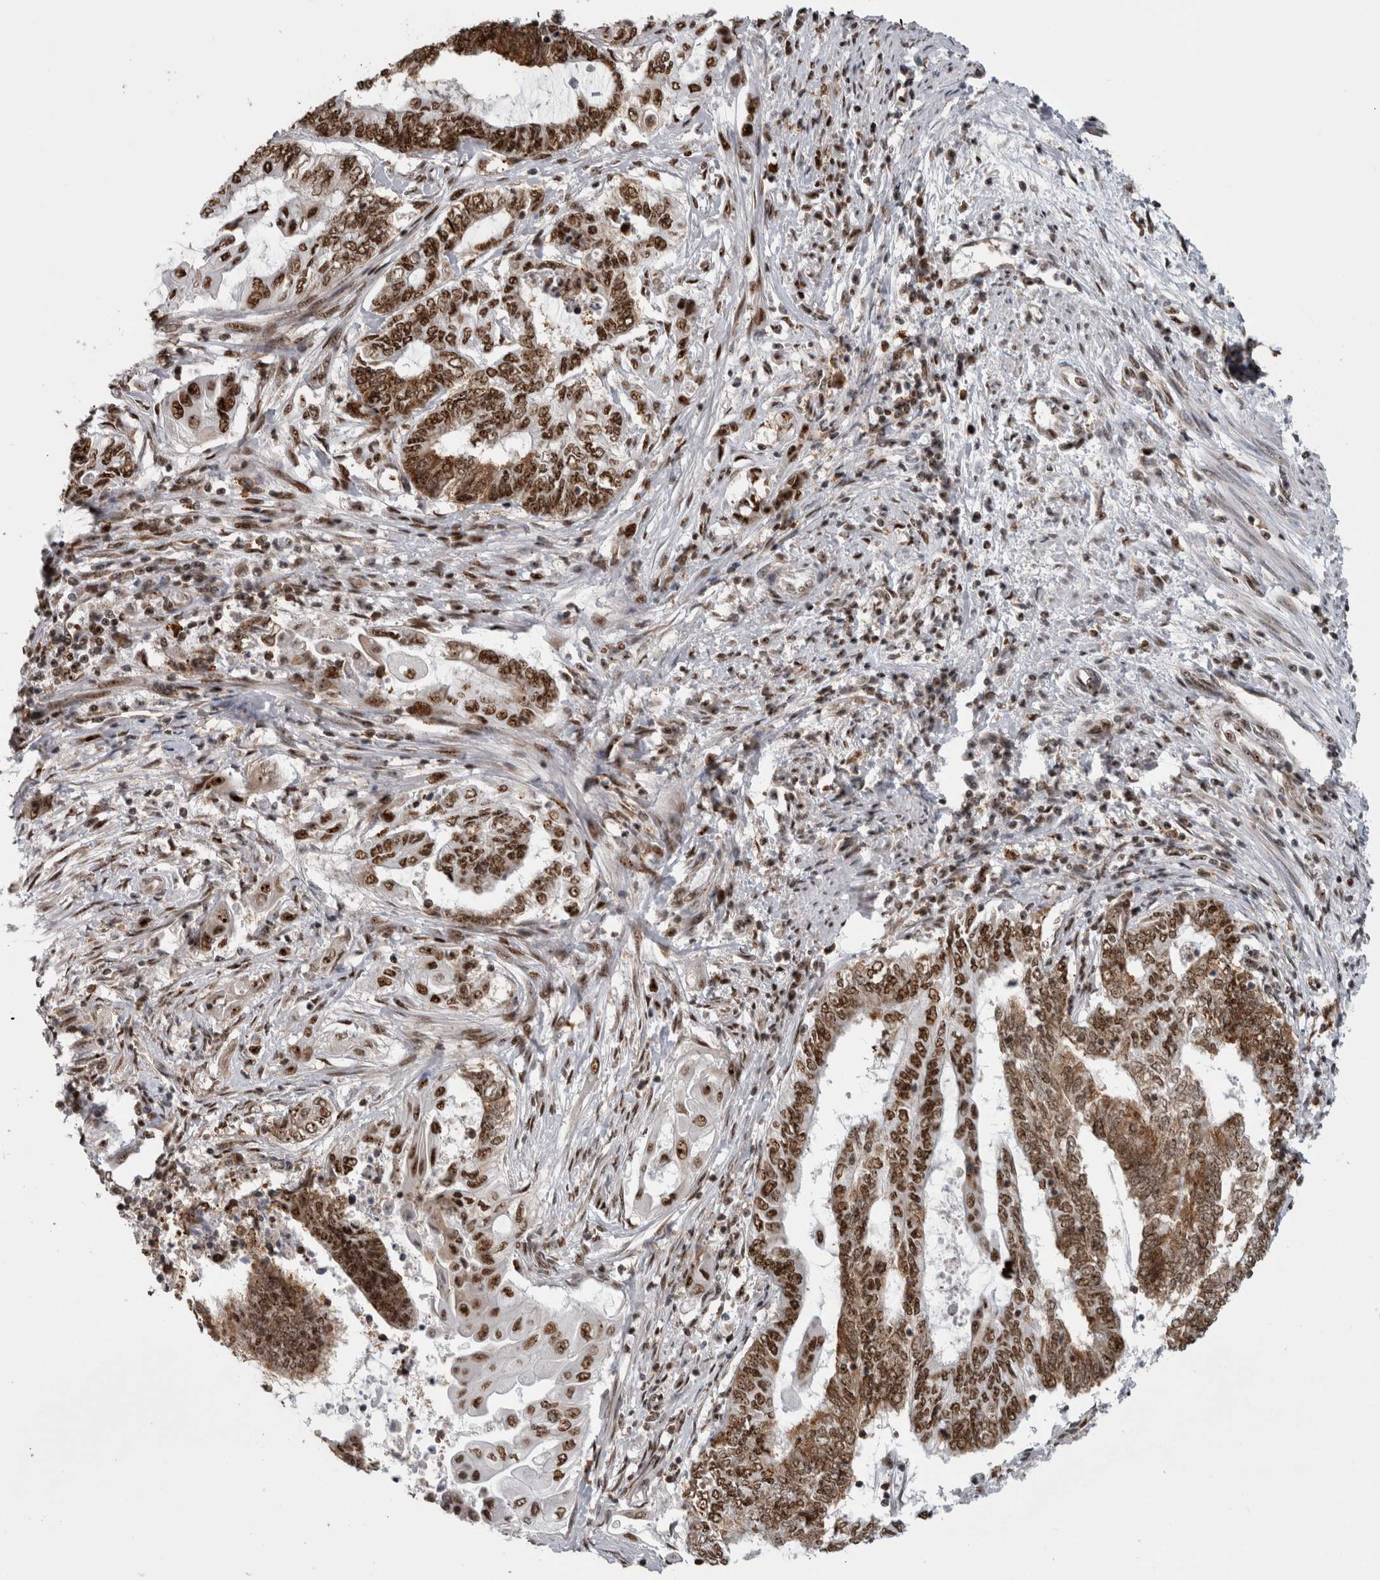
{"staining": {"intensity": "strong", "quantity": ">75%", "location": "nuclear"}, "tissue": "endometrial cancer", "cell_type": "Tumor cells", "image_type": "cancer", "snomed": [{"axis": "morphology", "description": "Adenocarcinoma, NOS"}, {"axis": "topography", "description": "Uterus"}, {"axis": "topography", "description": "Endometrium"}], "caption": "Protein staining of endometrial cancer (adenocarcinoma) tissue shows strong nuclear expression in approximately >75% of tumor cells.", "gene": "NCL", "patient": {"sex": "female", "age": 70}}